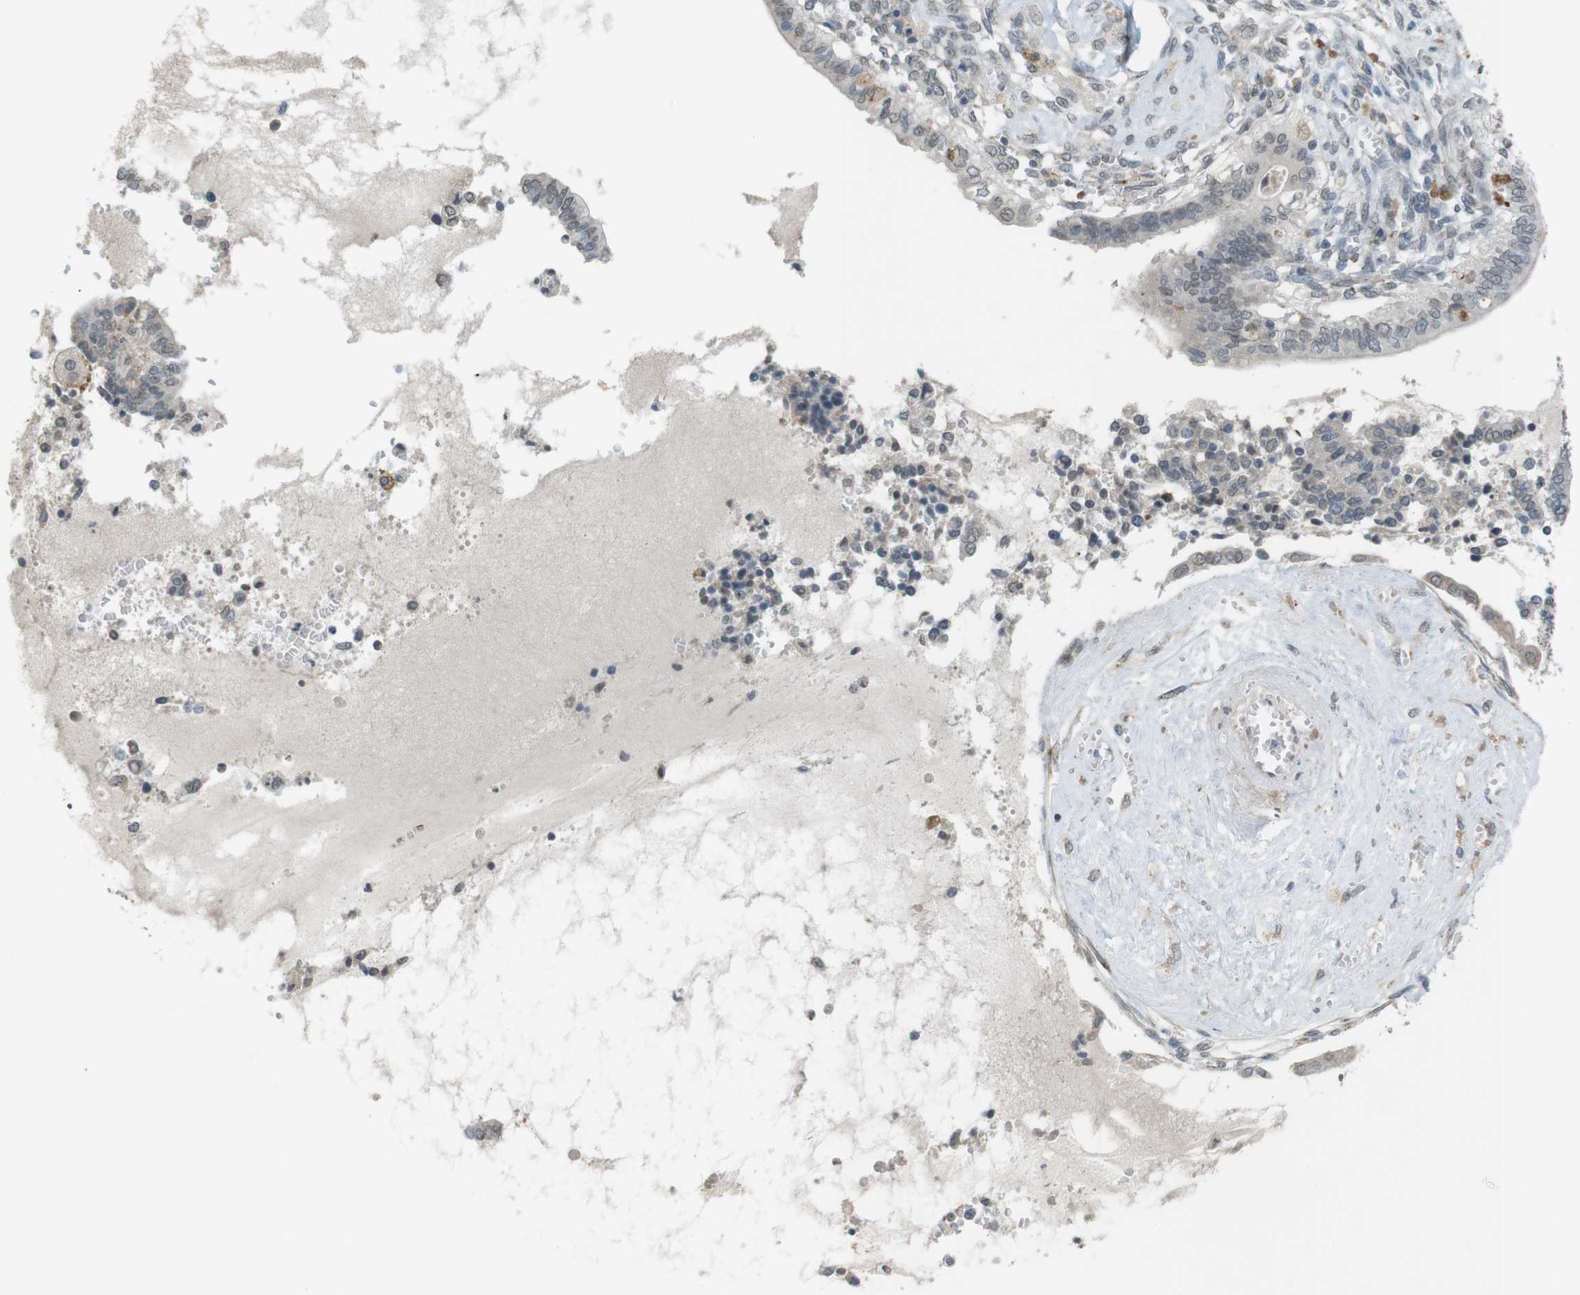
{"staining": {"intensity": "negative", "quantity": "none", "location": "none"}, "tissue": "cervical cancer", "cell_type": "Tumor cells", "image_type": "cancer", "snomed": [{"axis": "morphology", "description": "Adenocarcinoma, NOS"}, {"axis": "topography", "description": "Cervix"}], "caption": "An IHC photomicrograph of cervical cancer is shown. There is no staining in tumor cells of cervical cancer.", "gene": "FZD10", "patient": {"sex": "female", "age": 44}}